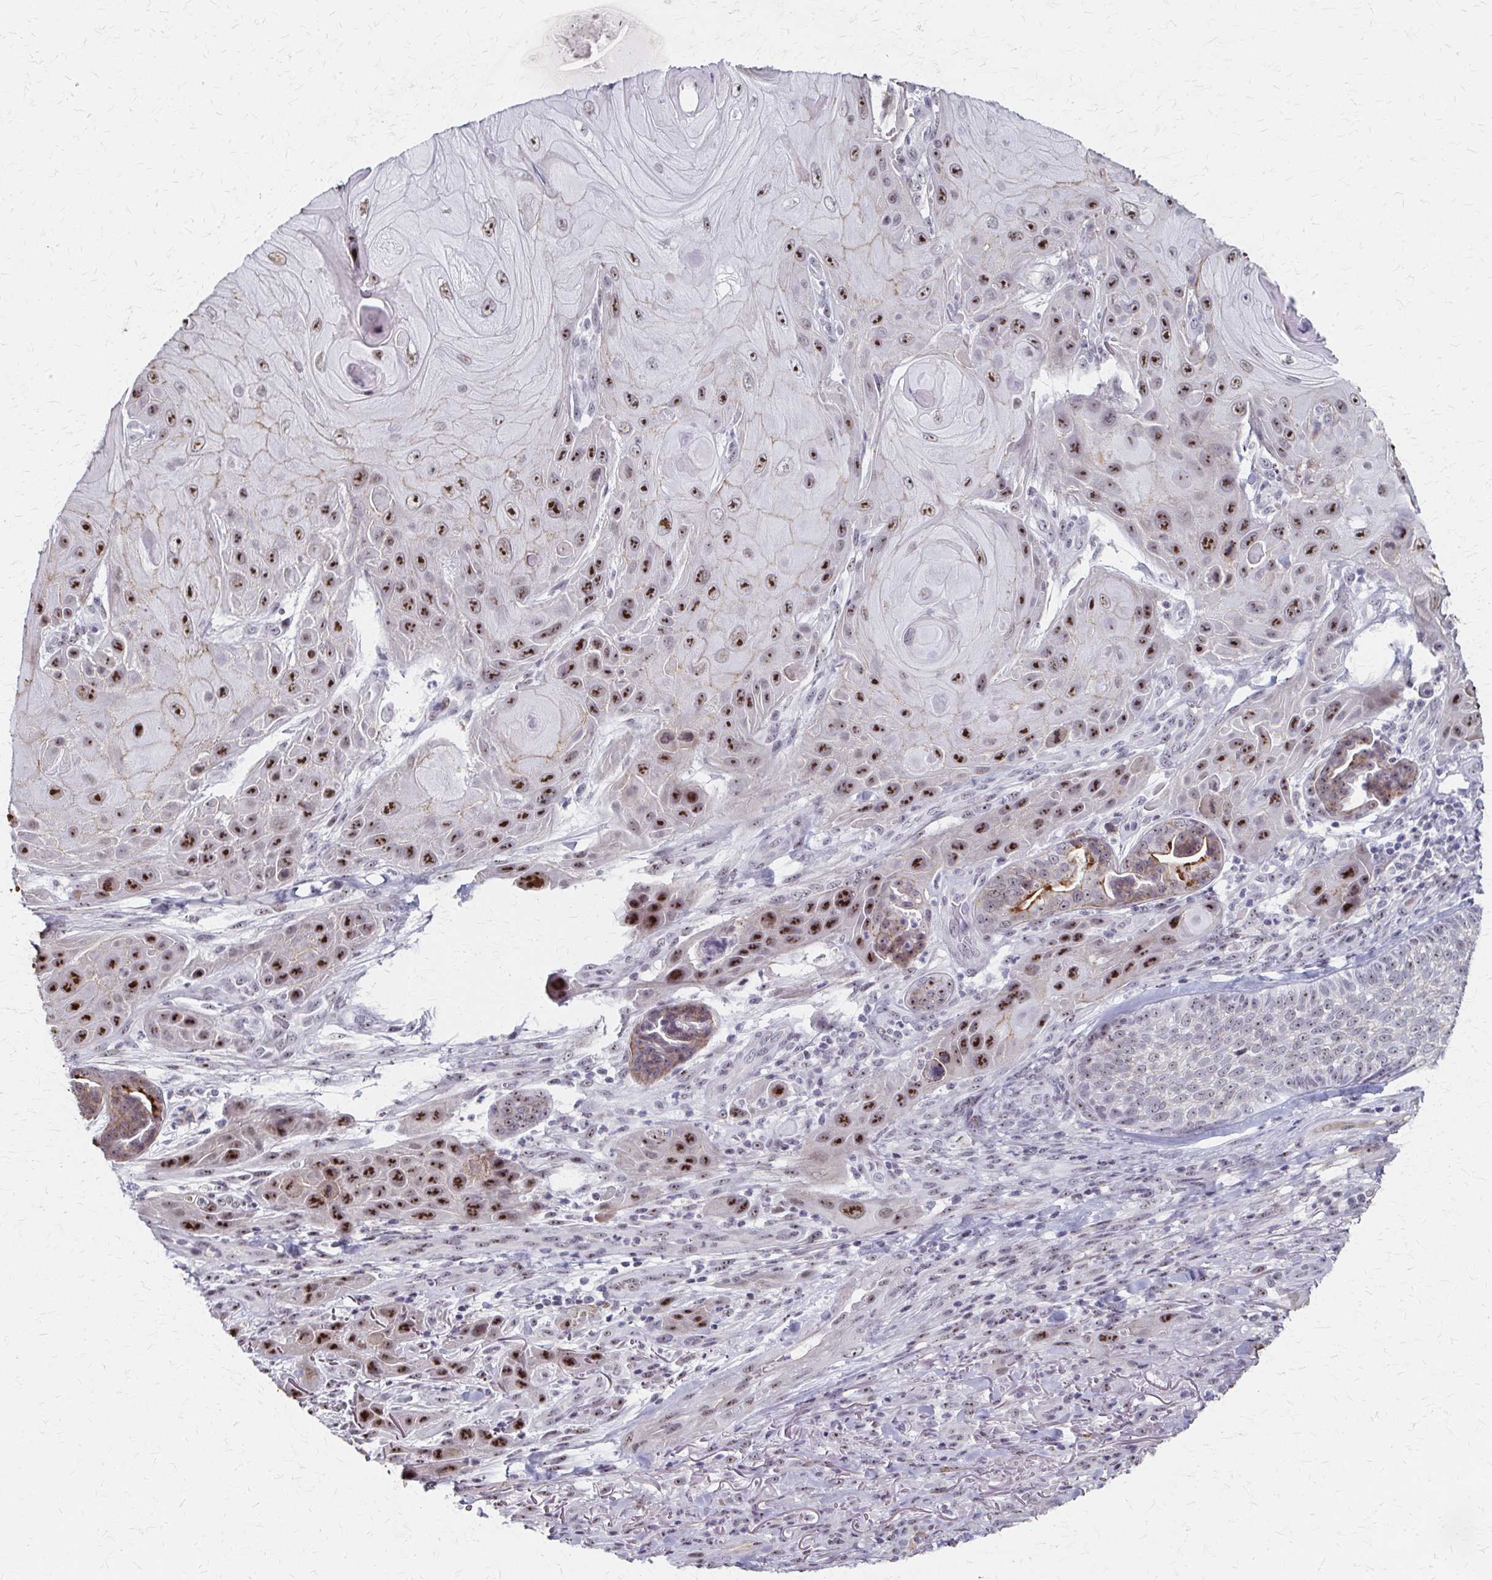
{"staining": {"intensity": "strong", "quantity": ">75%", "location": "nuclear"}, "tissue": "skin cancer", "cell_type": "Tumor cells", "image_type": "cancer", "snomed": [{"axis": "morphology", "description": "Squamous cell carcinoma, NOS"}, {"axis": "topography", "description": "Skin"}], "caption": "High-magnification brightfield microscopy of skin cancer stained with DAB (3,3'-diaminobenzidine) (brown) and counterstained with hematoxylin (blue). tumor cells exhibit strong nuclear positivity is seen in about>75% of cells.", "gene": "PES1", "patient": {"sex": "female", "age": 94}}